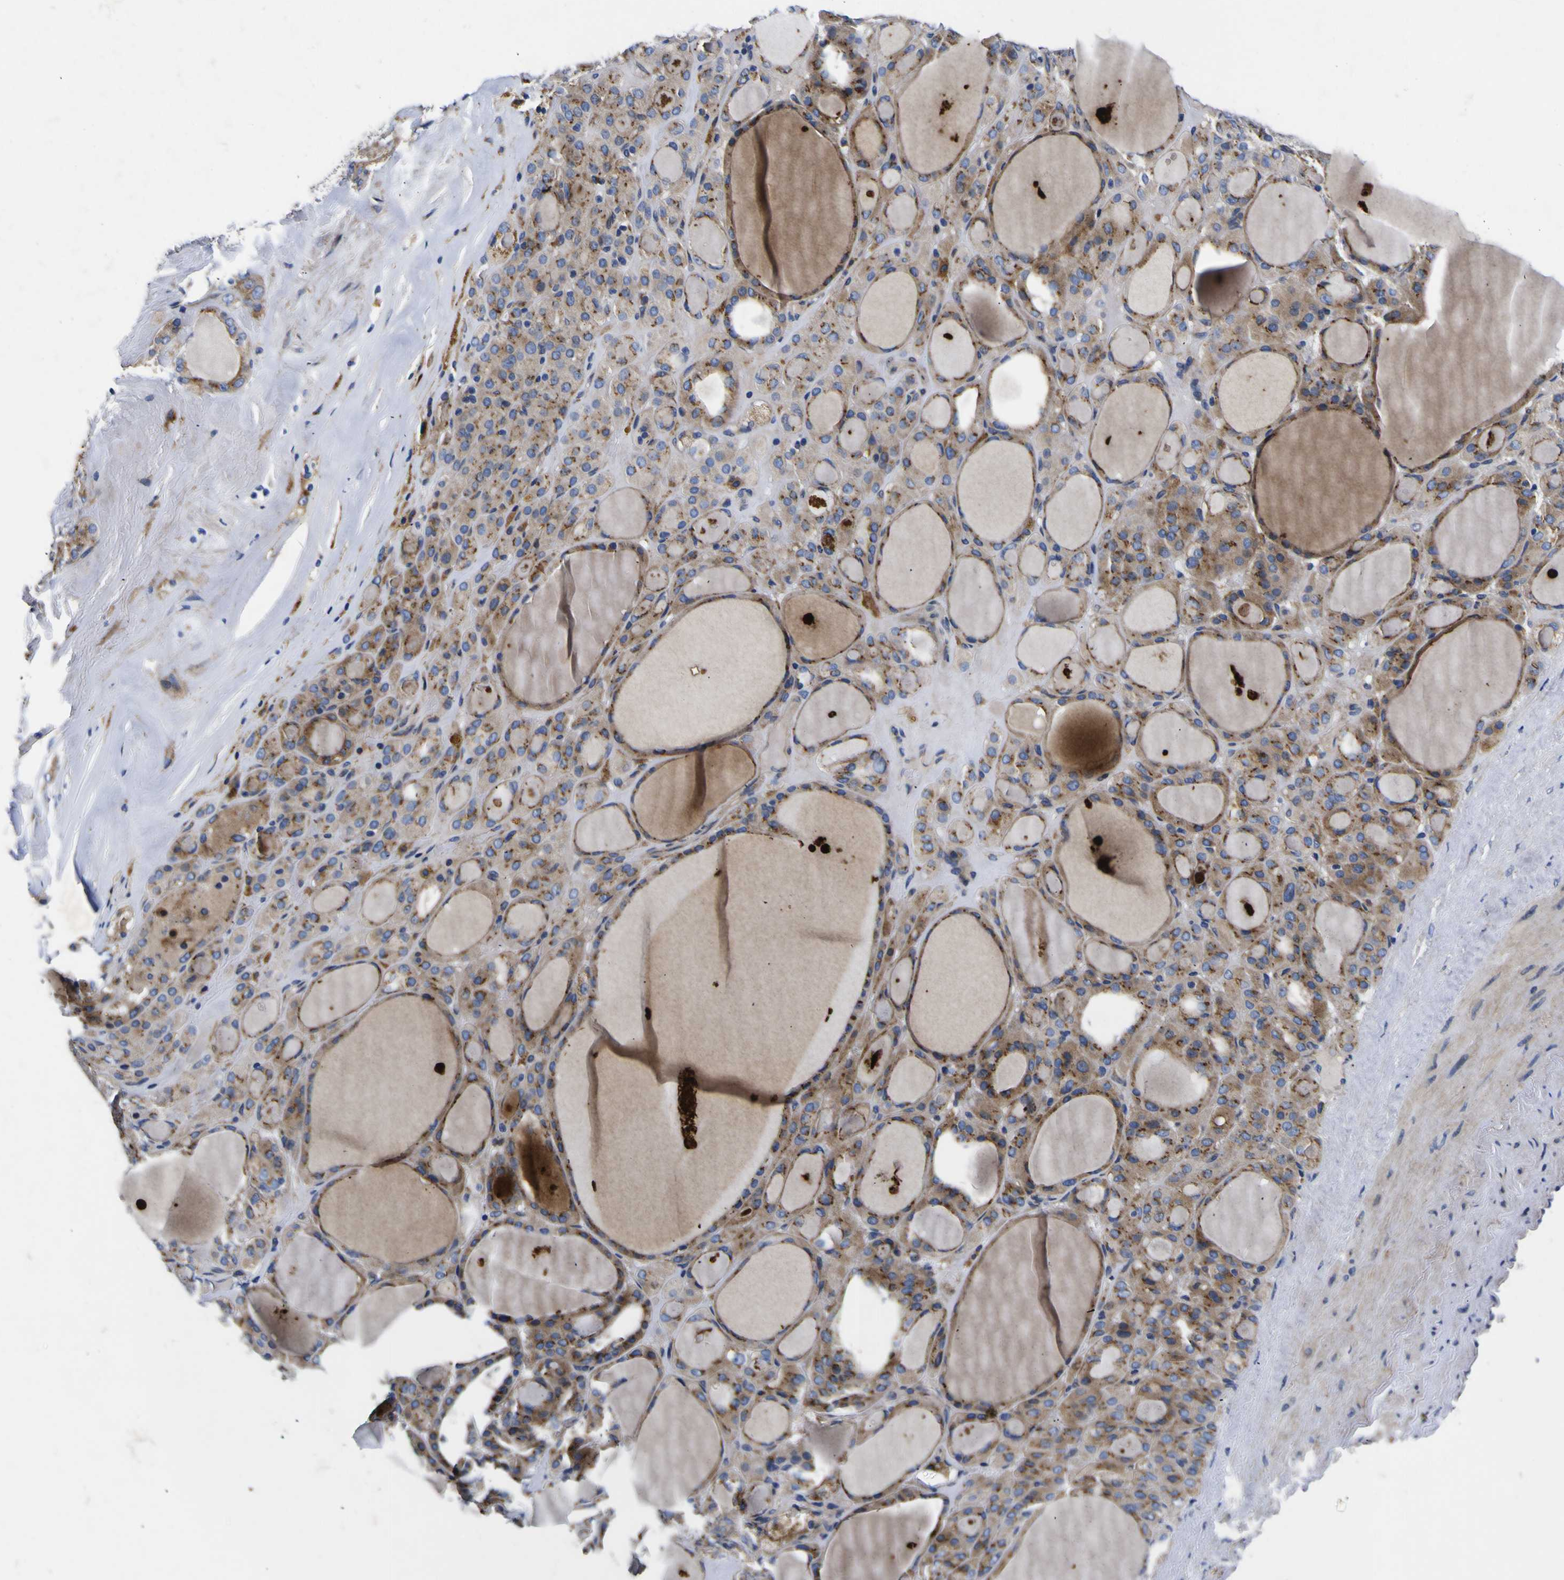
{"staining": {"intensity": "moderate", "quantity": "25%-75%", "location": "cytoplasmic/membranous"}, "tissue": "thyroid gland", "cell_type": "Glandular cells", "image_type": "normal", "snomed": [{"axis": "morphology", "description": "Normal tissue, NOS"}, {"axis": "topography", "description": "Thyroid gland"}], "caption": "Immunohistochemistry of normal human thyroid gland demonstrates medium levels of moderate cytoplasmic/membranous expression in approximately 25%-75% of glandular cells.", "gene": "COA1", "patient": {"sex": "male", "age": 76}}